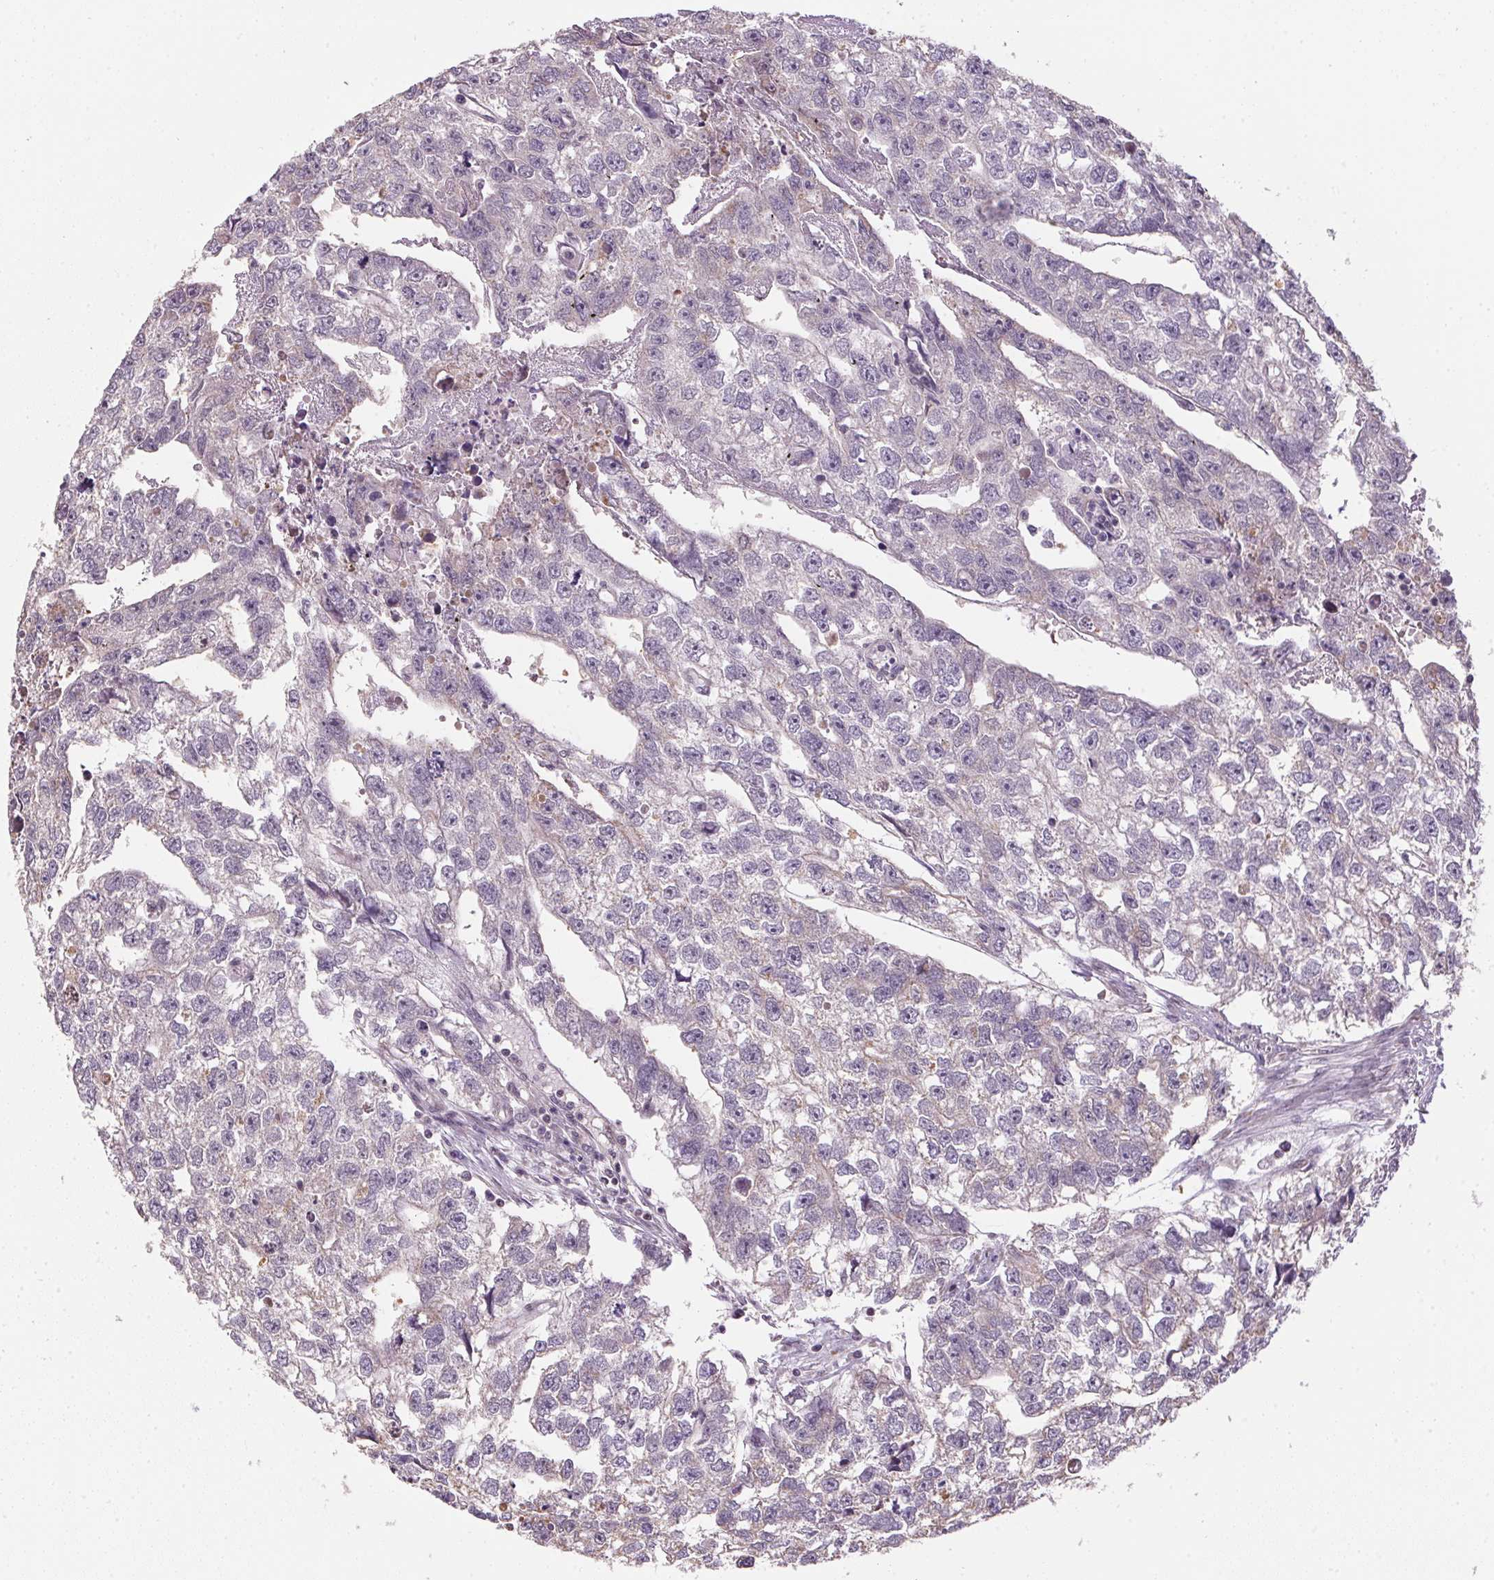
{"staining": {"intensity": "moderate", "quantity": "<25%", "location": "cytoplasmic/membranous"}, "tissue": "testis cancer", "cell_type": "Tumor cells", "image_type": "cancer", "snomed": [{"axis": "morphology", "description": "Carcinoma, Embryonal, NOS"}, {"axis": "morphology", "description": "Teratoma, malignant, NOS"}, {"axis": "topography", "description": "Testis"}], "caption": "Human testis malignant teratoma stained for a protein (brown) demonstrates moderate cytoplasmic/membranous positive expression in about <25% of tumor cells.", "gene": "SC5D", "patient": {"sex": "male", "age": 44}}